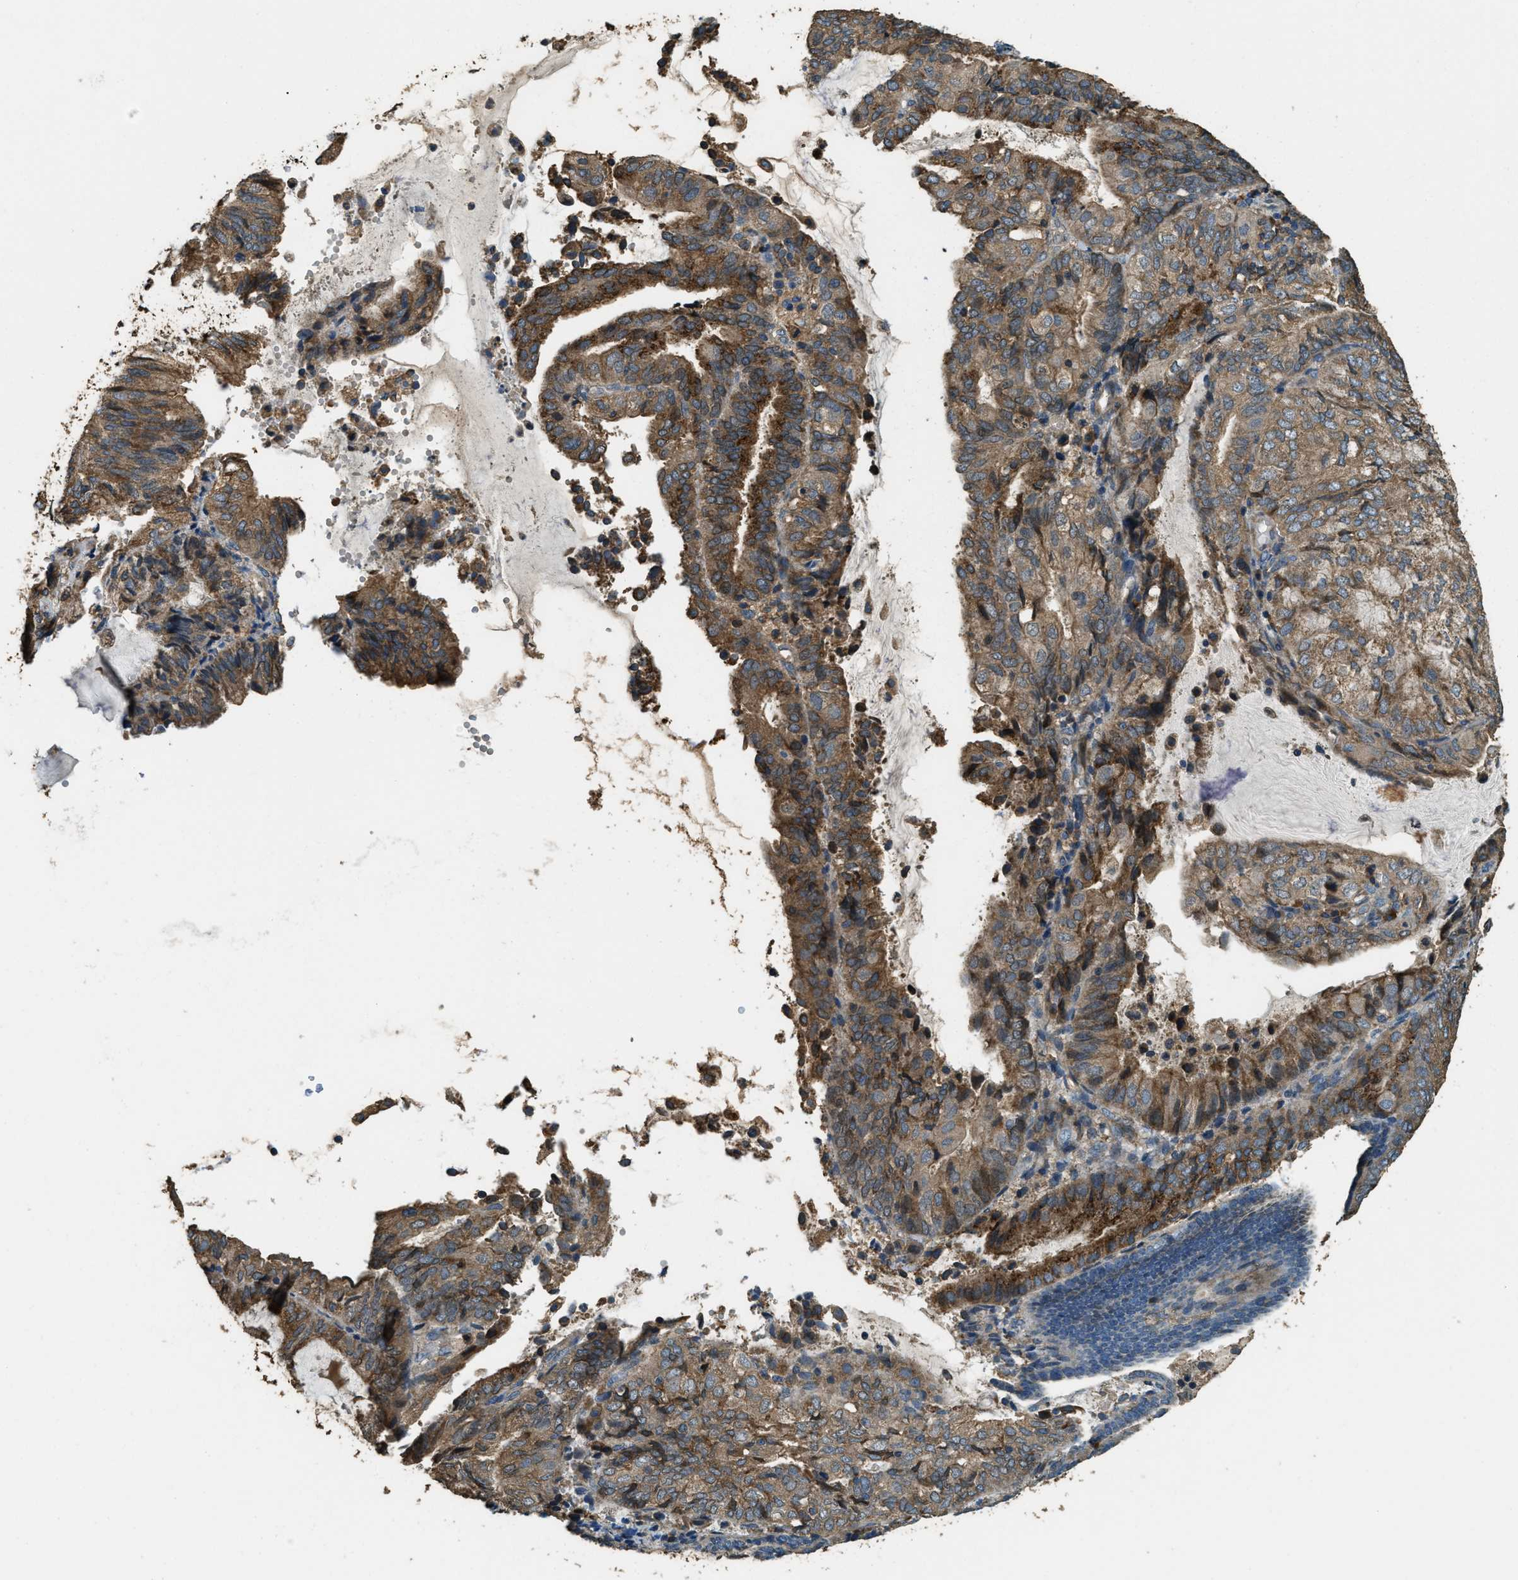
{"staining": {"intensity": "moderate", "quantity": ">75%", "location": "cytoplasmic/membranous"}, "tissue": "endometrial cancer", "cell_type": "Tumor cells", "image_type": "cancer", "snomed": [{"axis": "morphology", "description": "Adenocarcinoma, NOS"}, {"axis": "topography", "description": "Endometrium"}], "caption": "The histopathology image demonstrates immunohistochemical staining of adenocarcinoma (endometrial). There is moderate cytoplasmic/membranous expression is appreciated in about >75% of tumor cells. (IHC, brightfield microscopy, high magnification).", "gene": "ERGIC1", "patient": {"sex": "female", "age": 81}}